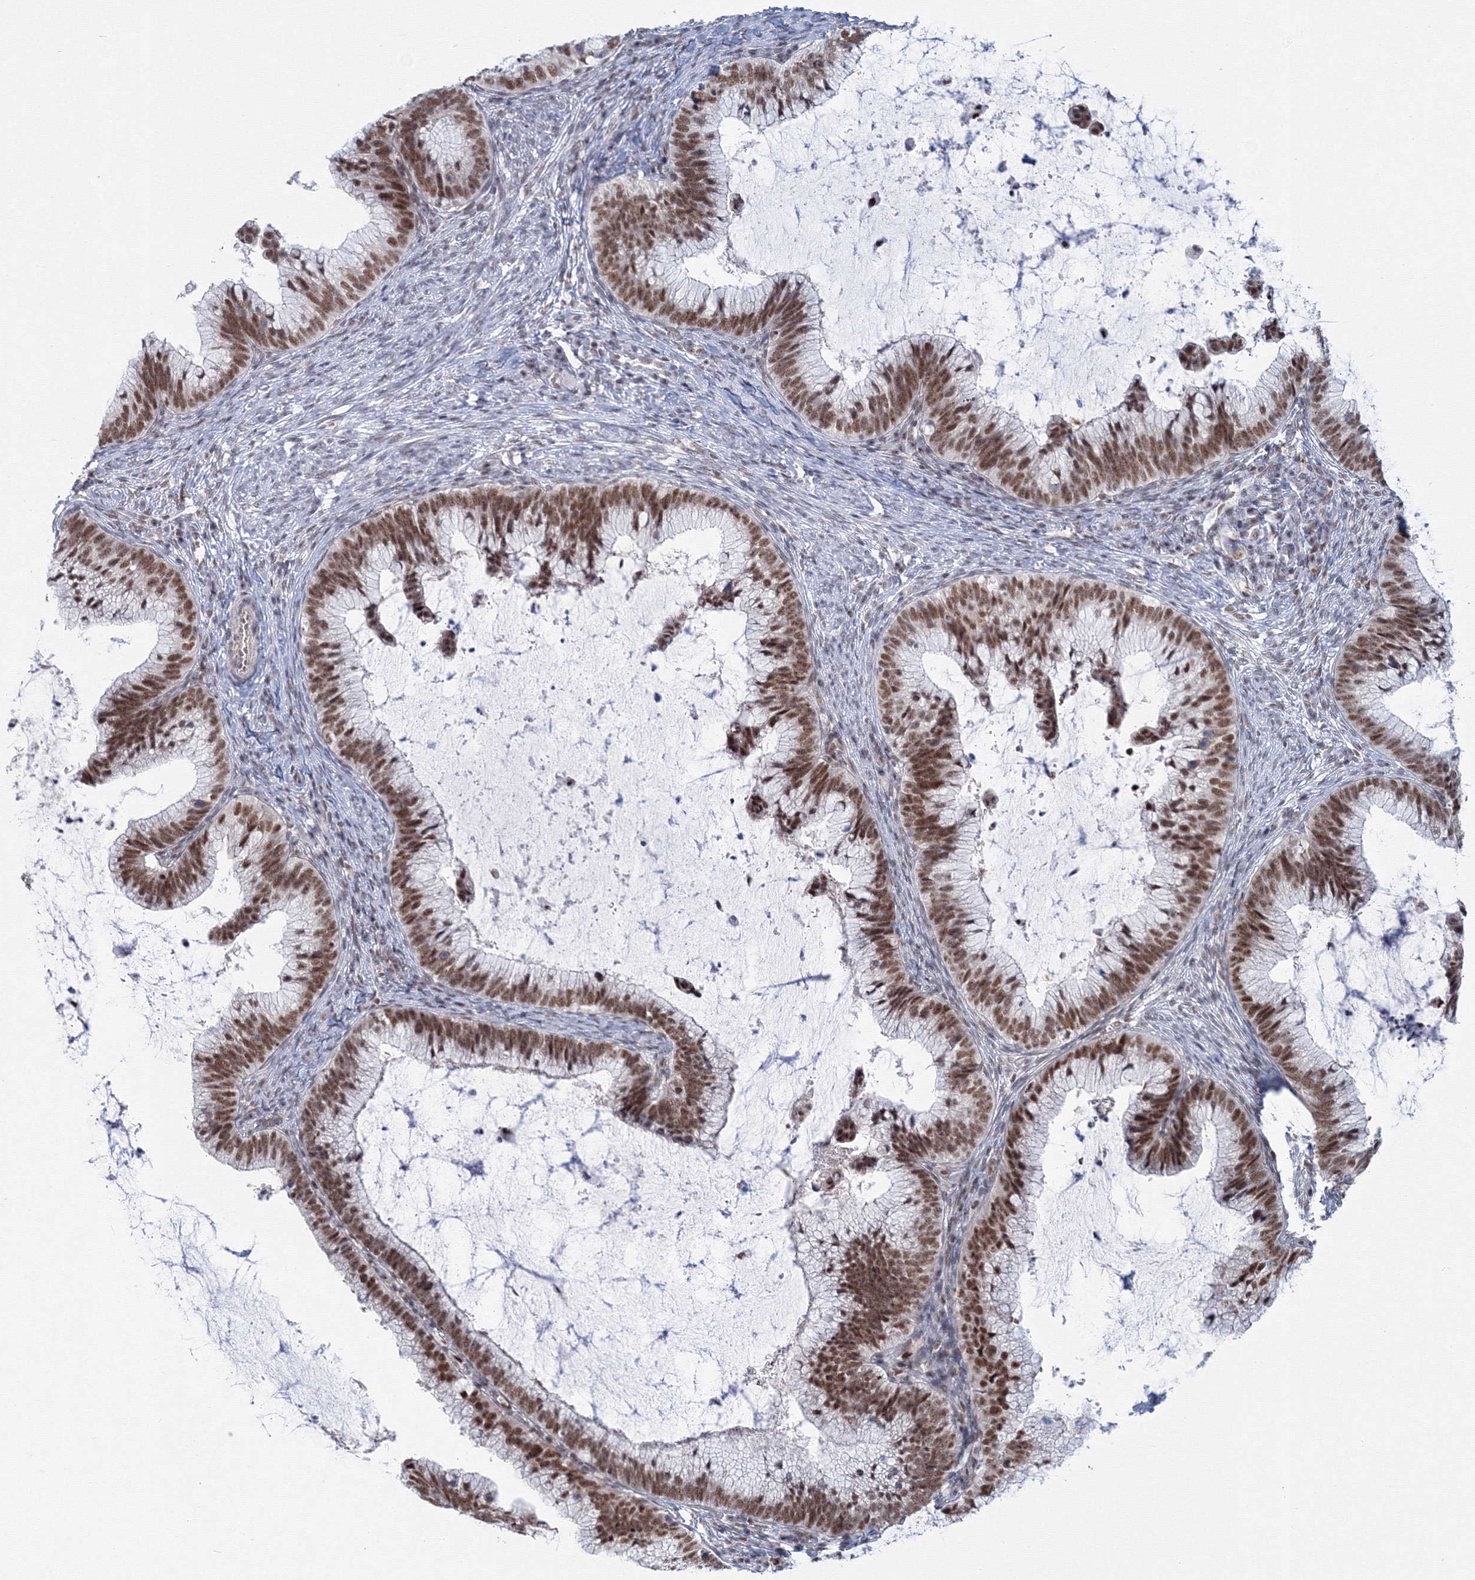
{"staining": {"intensity": "strong", "quantity": ">75%", "location": "nuclear"}, "tissue": "cervical cancer", "cell_type": "Tumor cells", "image_type": "cancer", "snomed": [{"axis": "morphology", "description": "Adenocarcinoma, NOS"}, {"axis": "topography", "description": "Cervix"}], "caption": "High-magnification brightfield microscopy of cervical adenocarcinoma stained with DAB (brown) and counterstained with hematoxylin (blue). tumor cells exhibit strong nuclear staining is identified in about>75% of cells. (DAB (3,3'-diaminobenzidine) IHC, brown staining for protein, blue staining for nuclei).", "gene": "SF3B6", "patient": {"sex": "female", "age": 36}}